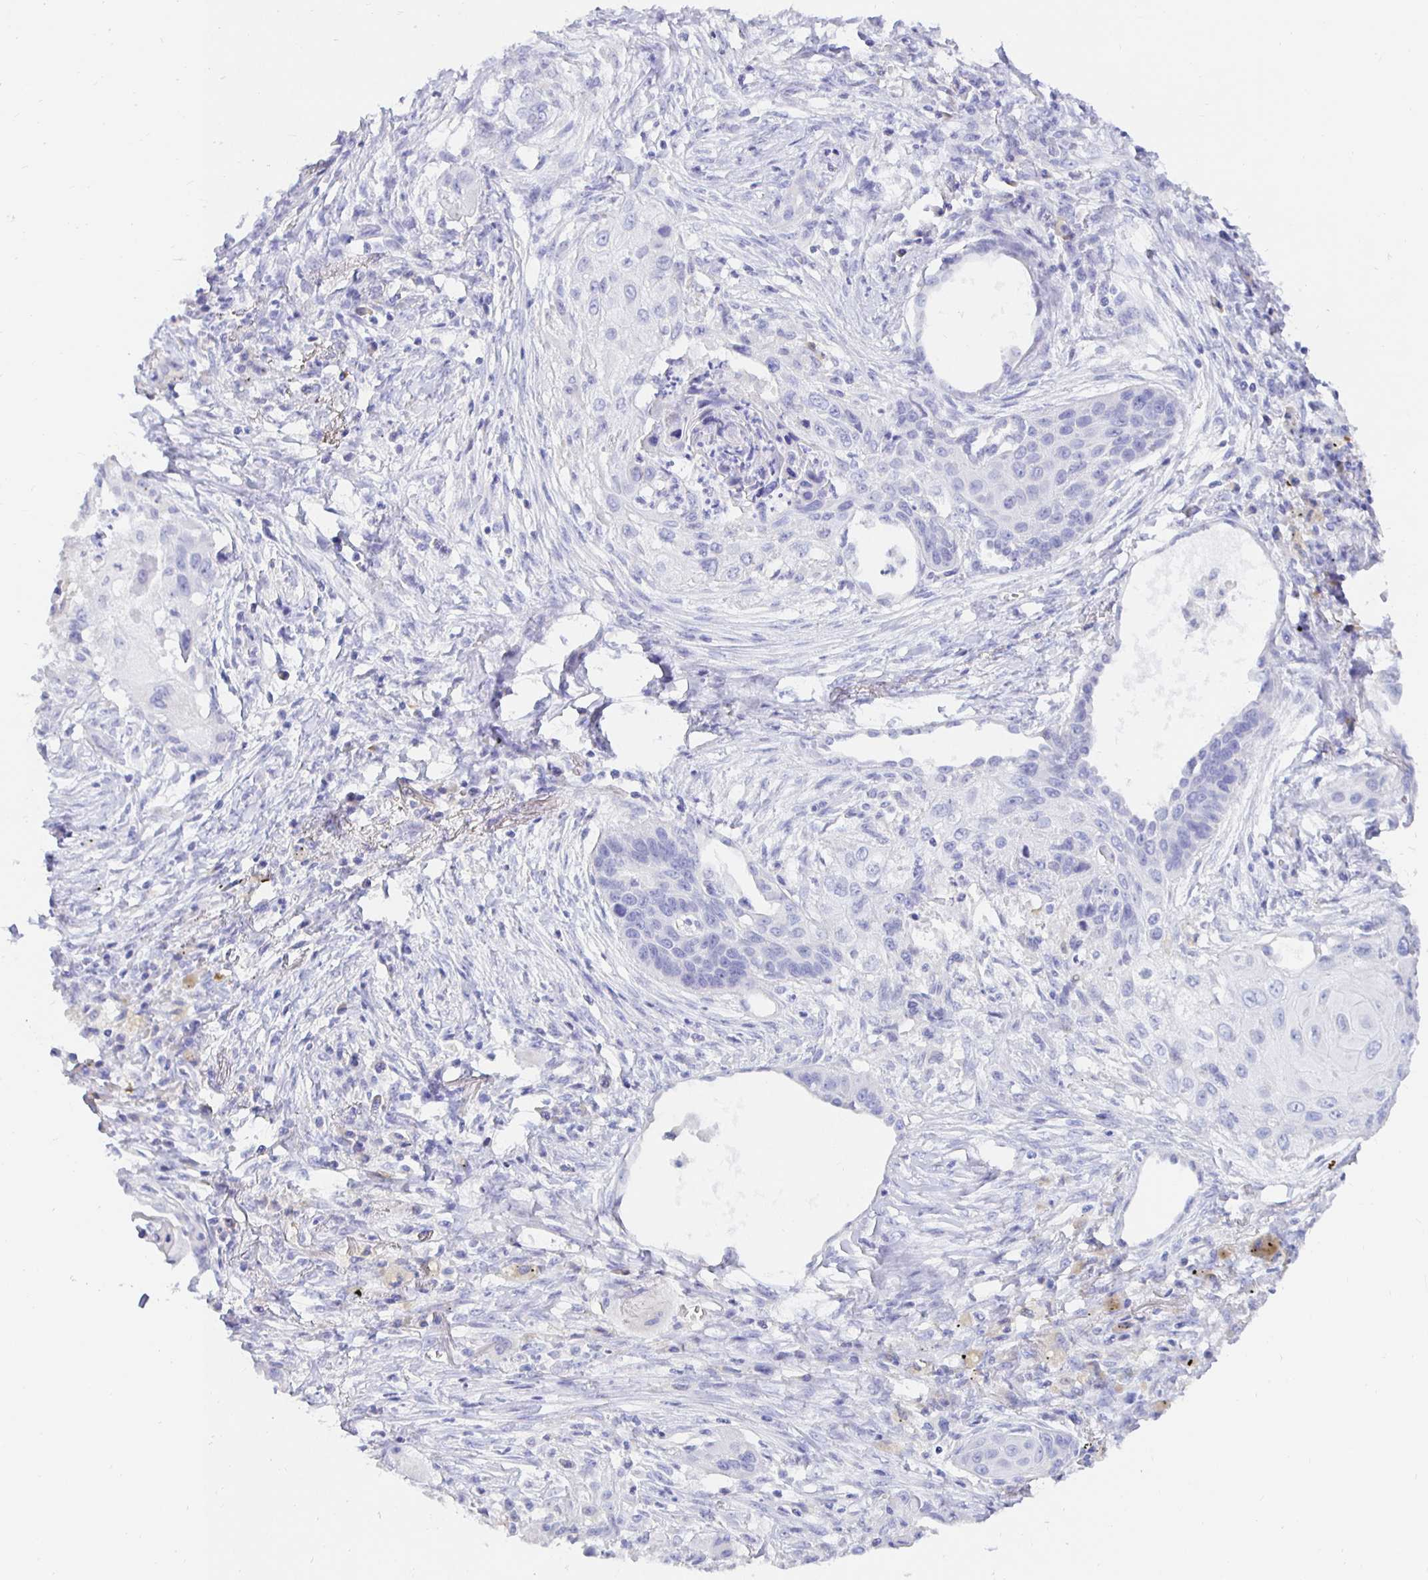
{"staining": {"intensity": "negative", "quantity": "none", "location": "none"}, "tissue": "lung cancer", "cell_type": "Tumor cells", "image_type": "cancer", "snomed": [{"axis": "morphology", "description": "Squamous cell carcinoma, NOS"}, {"axis": "topography", "description": "Lung"}], "caption": "Immunohistochemistry of lung cancer demonstrates no expression in tumor cells.", "gene": "UMOD", "patient": {"sex": "male", "age": 71}}